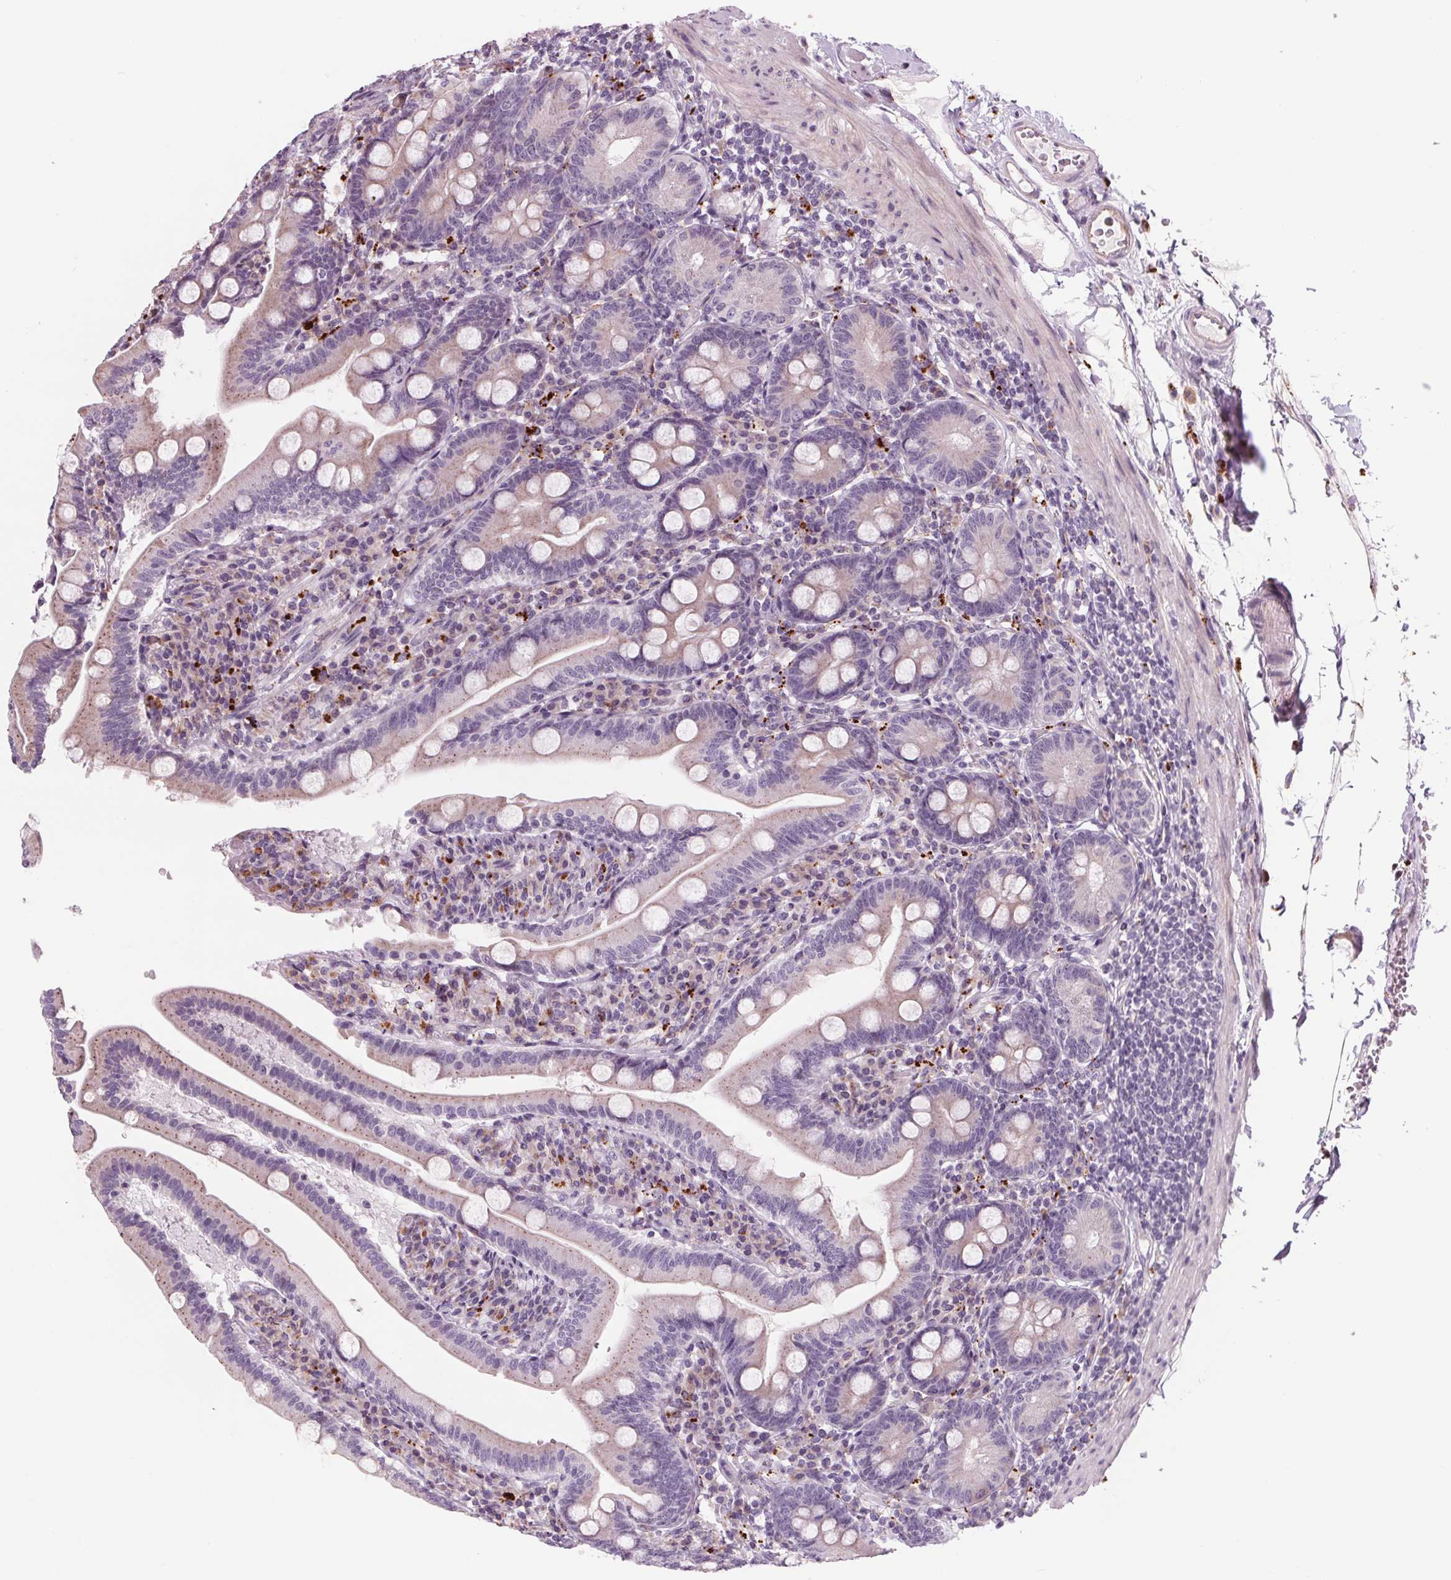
{"staining": {"intensity": "weak", "quantity": "25%-75%", "location": "cytoplasmic/membranous"}, "tissue": "duodenum", "cell_type": "Glandular cells", "image_type": "normal", "snomed": [{"axis": "morphology", "description": "Normal tissue, NOS"}, {"axis": "topography", "description": "Duodenum"}], "caption": "Immunohistochemistry of benign duodenum displays low levels of weak cytoplasmic/membranous staining in approximately 25%-75% of glandular cells.", "gene": "SAMD5", "patient": {"sex": "female", "age": 67}}